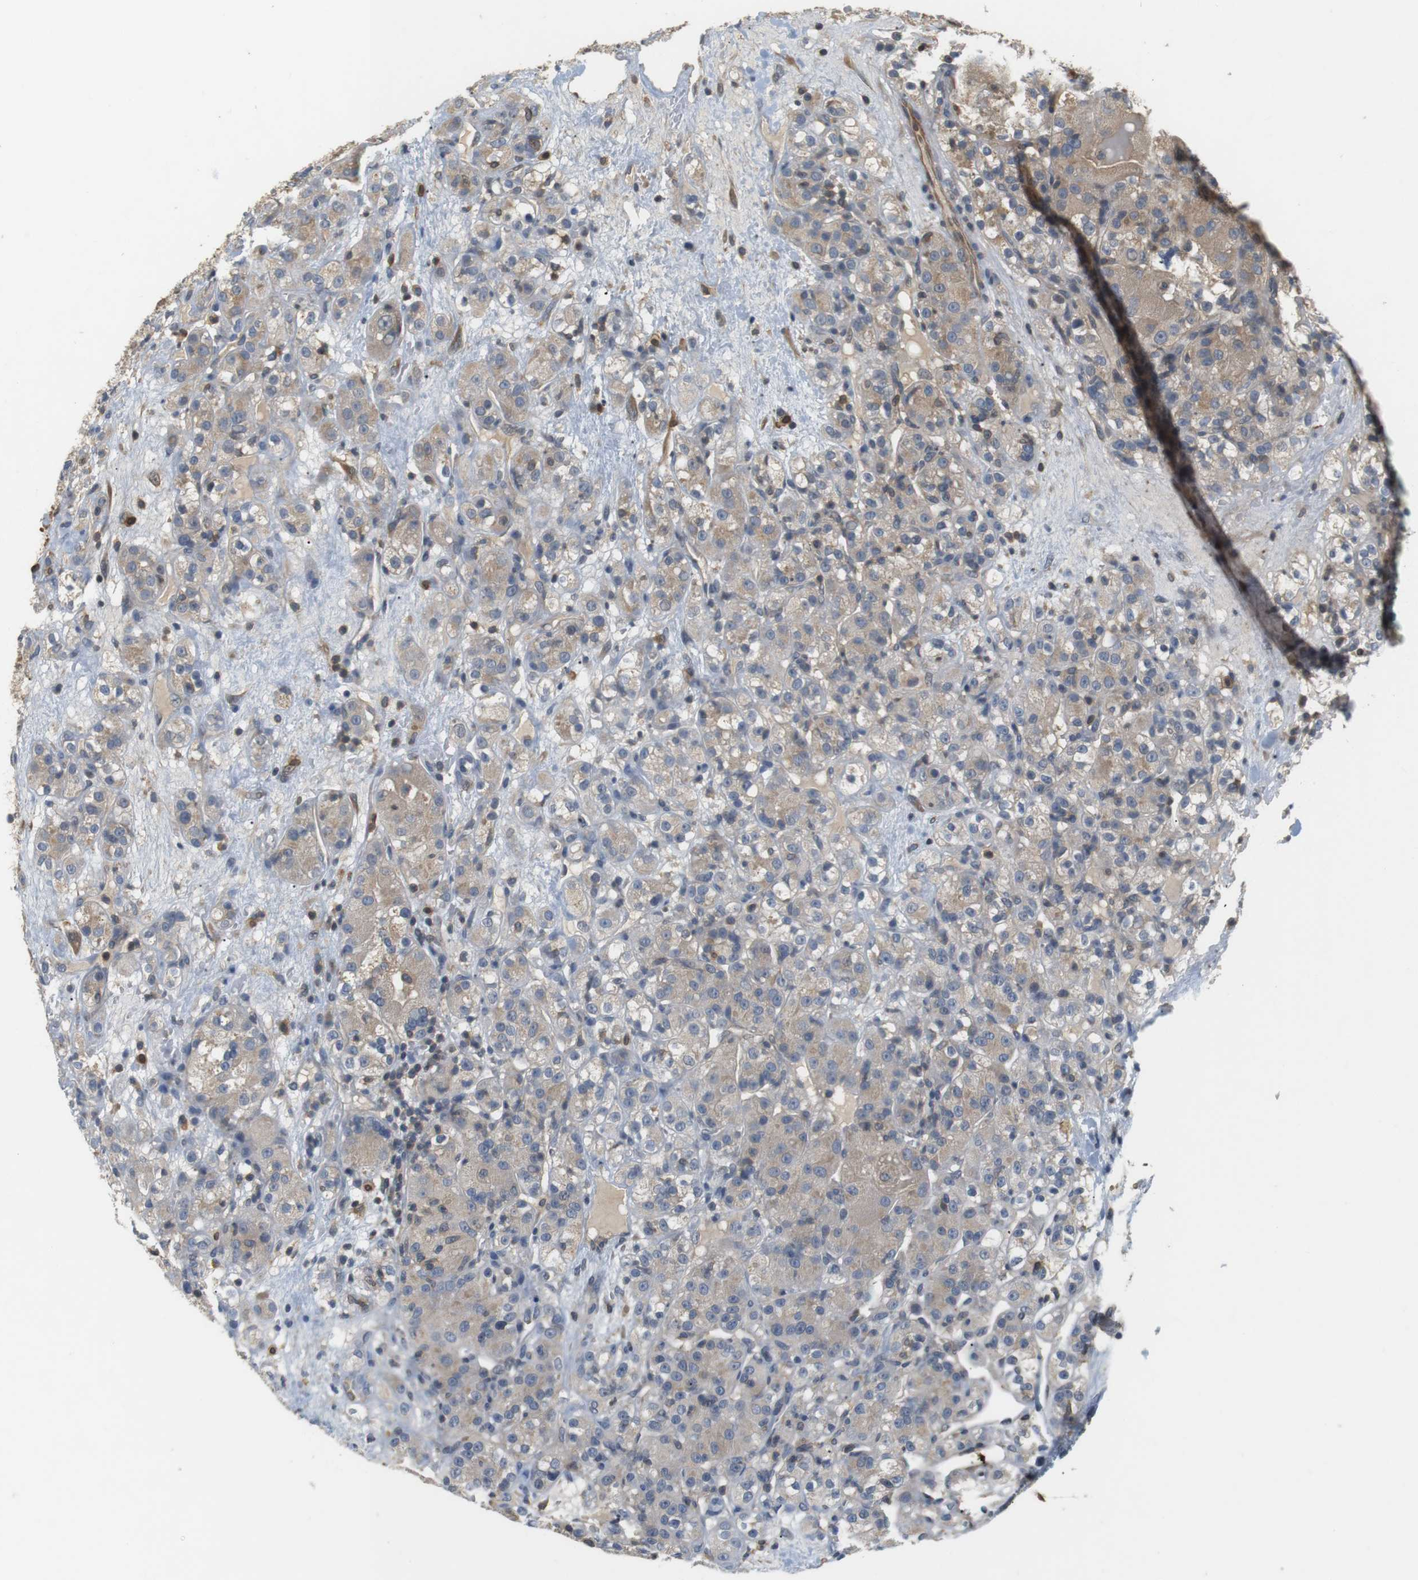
{"staining": {"intensity": "moderate", "quantity": ">75%", "location": "cytoplasmic/membranous"}, "tissue": "renal cancer", "cell_type": "Tumor cells", "image_type": "cancer", "snomed": [{"axis": "morphology", "description": "Normal tissue, NOS"}, {"axis": "morphology", "description": "Adenocarcinoma, NOS"}, {"axis": "topography", "description": "Kidney"}], "caption": "High-magnification brightfield microscopy of adenocarcinoma (renal) stained with DAB (brown) and counterstained with hematoxylin (blue). tumor cells exhibit moderate cytoplasmic/membranous positivity is present in approximately>75% of cells. (Brightfield microscopy of DAB IHC at high magnification).", "gene": "P2RY1", "patient": {"sex": "male", "age": 61}}